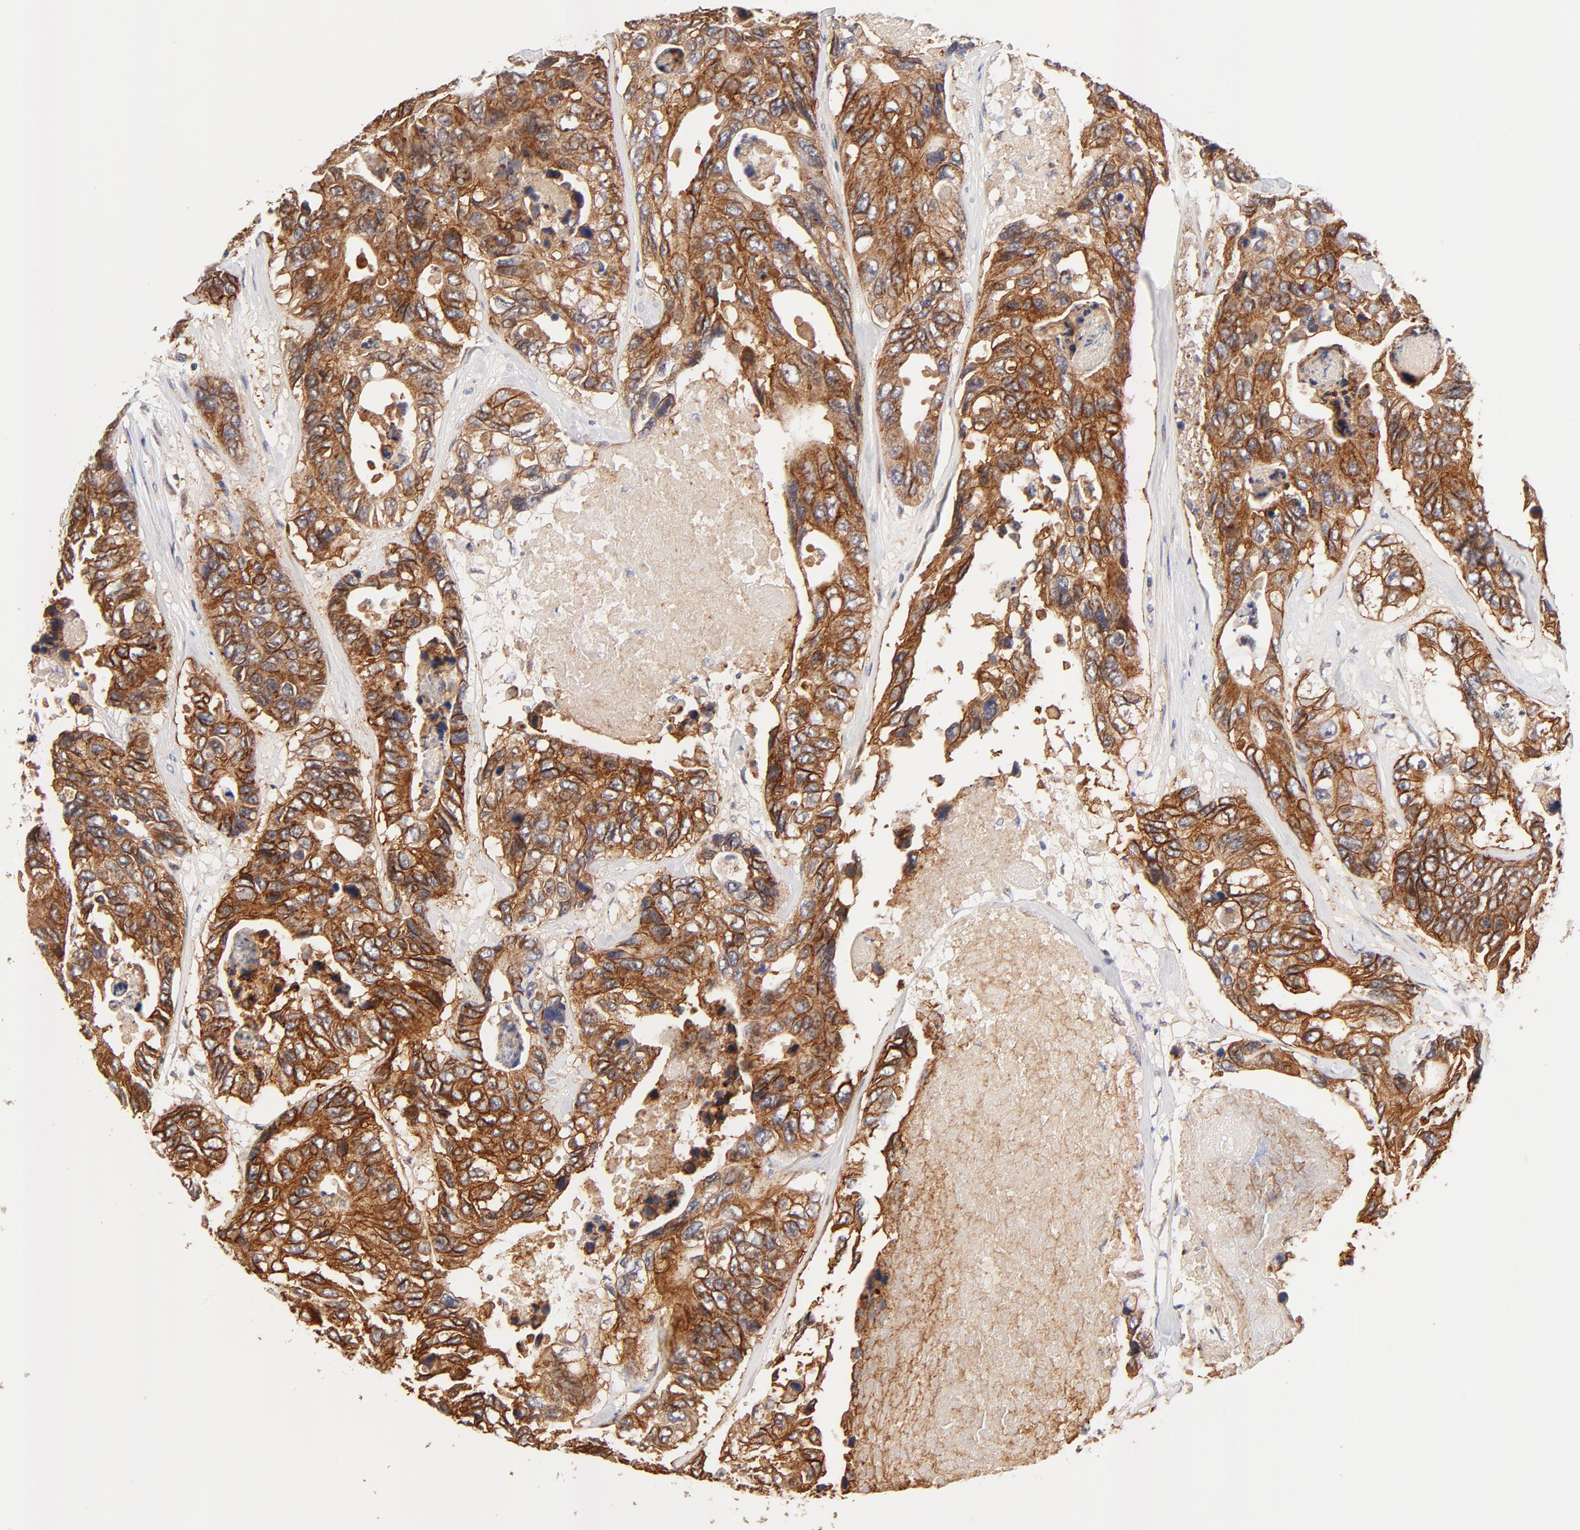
{"staining": {"intensity": "strong", "quantity": ">75%", "location": "cytoplasmic/membranous"}, "tissue": "colorectal cancer", "cell_type": "Tumor cells", "image_type": "cancer", "snomed": [{"axis": "morphology", "description": "Adenocarcinoma, NOS"}, {"axis": "topography", "description": "Colon"}], "caption": "Colorectal adenocarcinoma stained with a protein marker demonstrates strong staining in tumor cells.", "gene": "TXNL1", "patient": {"sex": "female", "age": 86}}